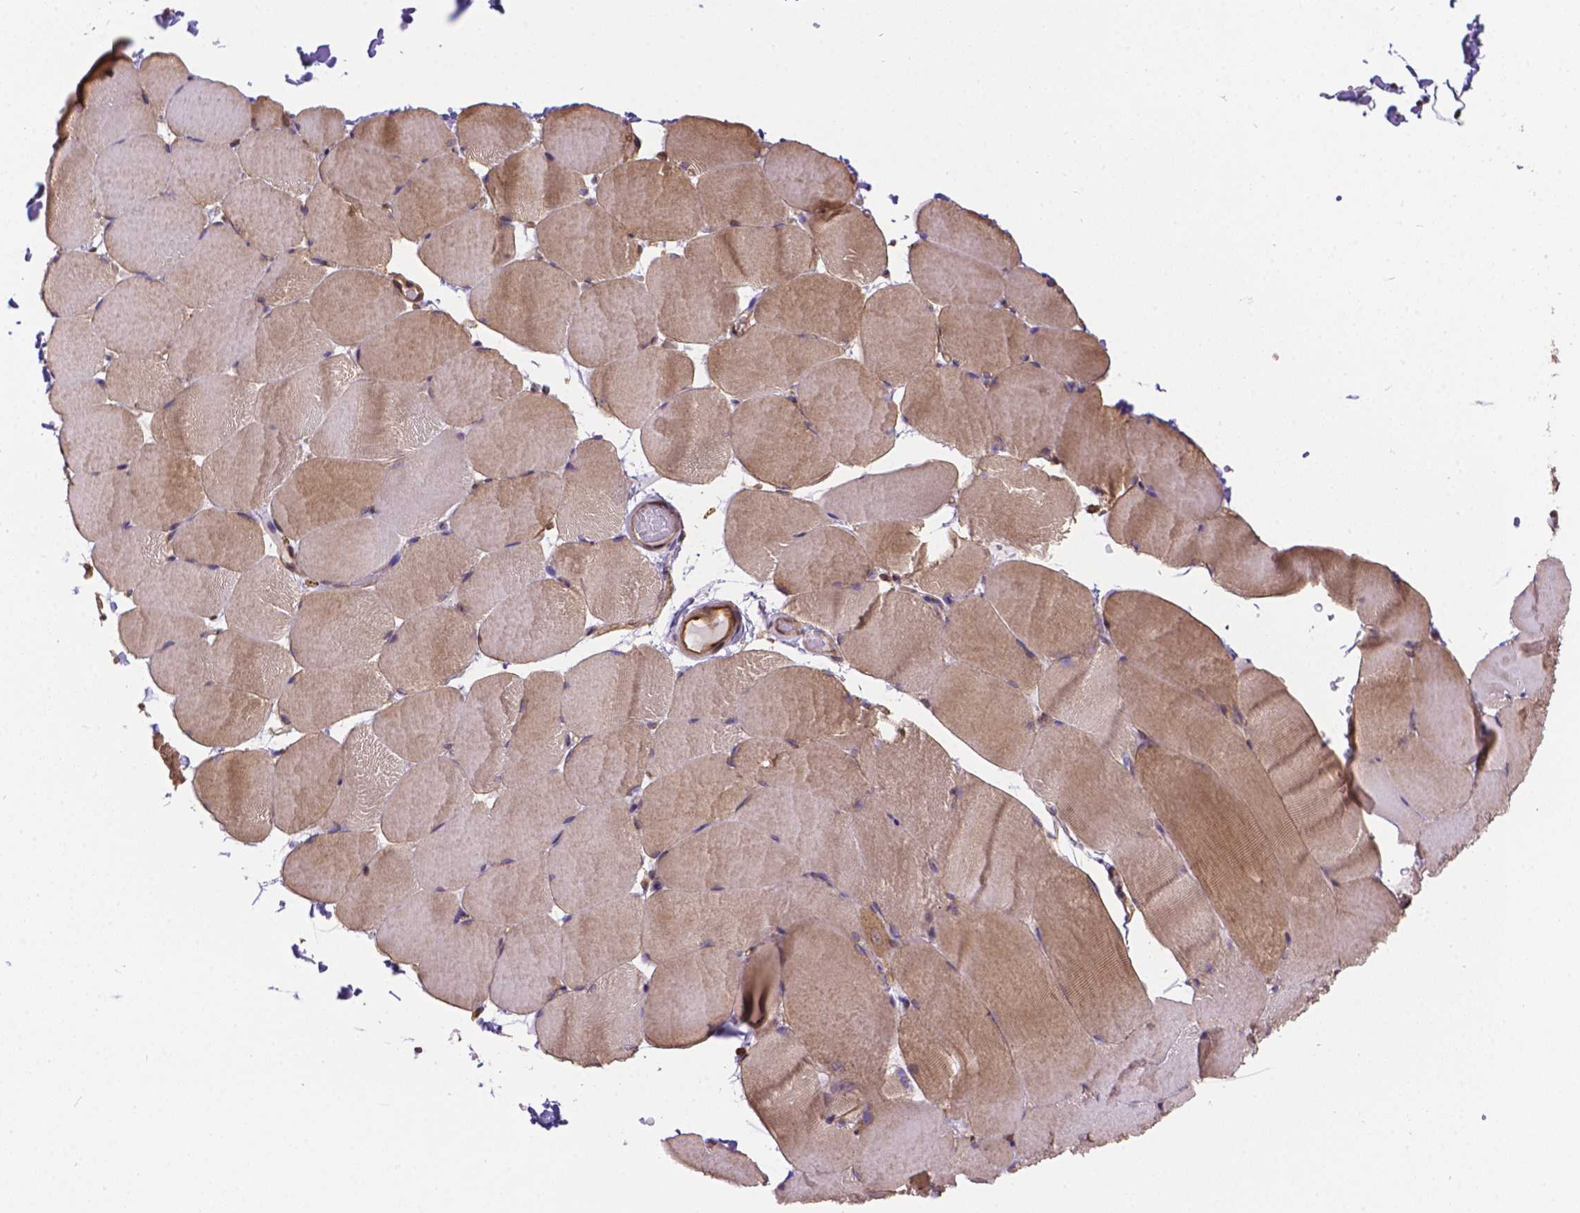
{"staining": {"intensity": "weak", "quantity": ">75%", "location": "cytoplasmic/membranous"}, "tissue": "skeletal muscle", "cell_type": "Myocytes", "image_type": "normal", "snomed": [{"axis": "morphology", "description": "Normal tissue, NOS"}, {"axis": "topography", "description": "Skeletal muscle"}], "caption": "Skeletal muscle stained with a protein marker shows weak staining in myocytes.", "gene": "YAP1", "patient": {"sex": "female", "age": 37}}